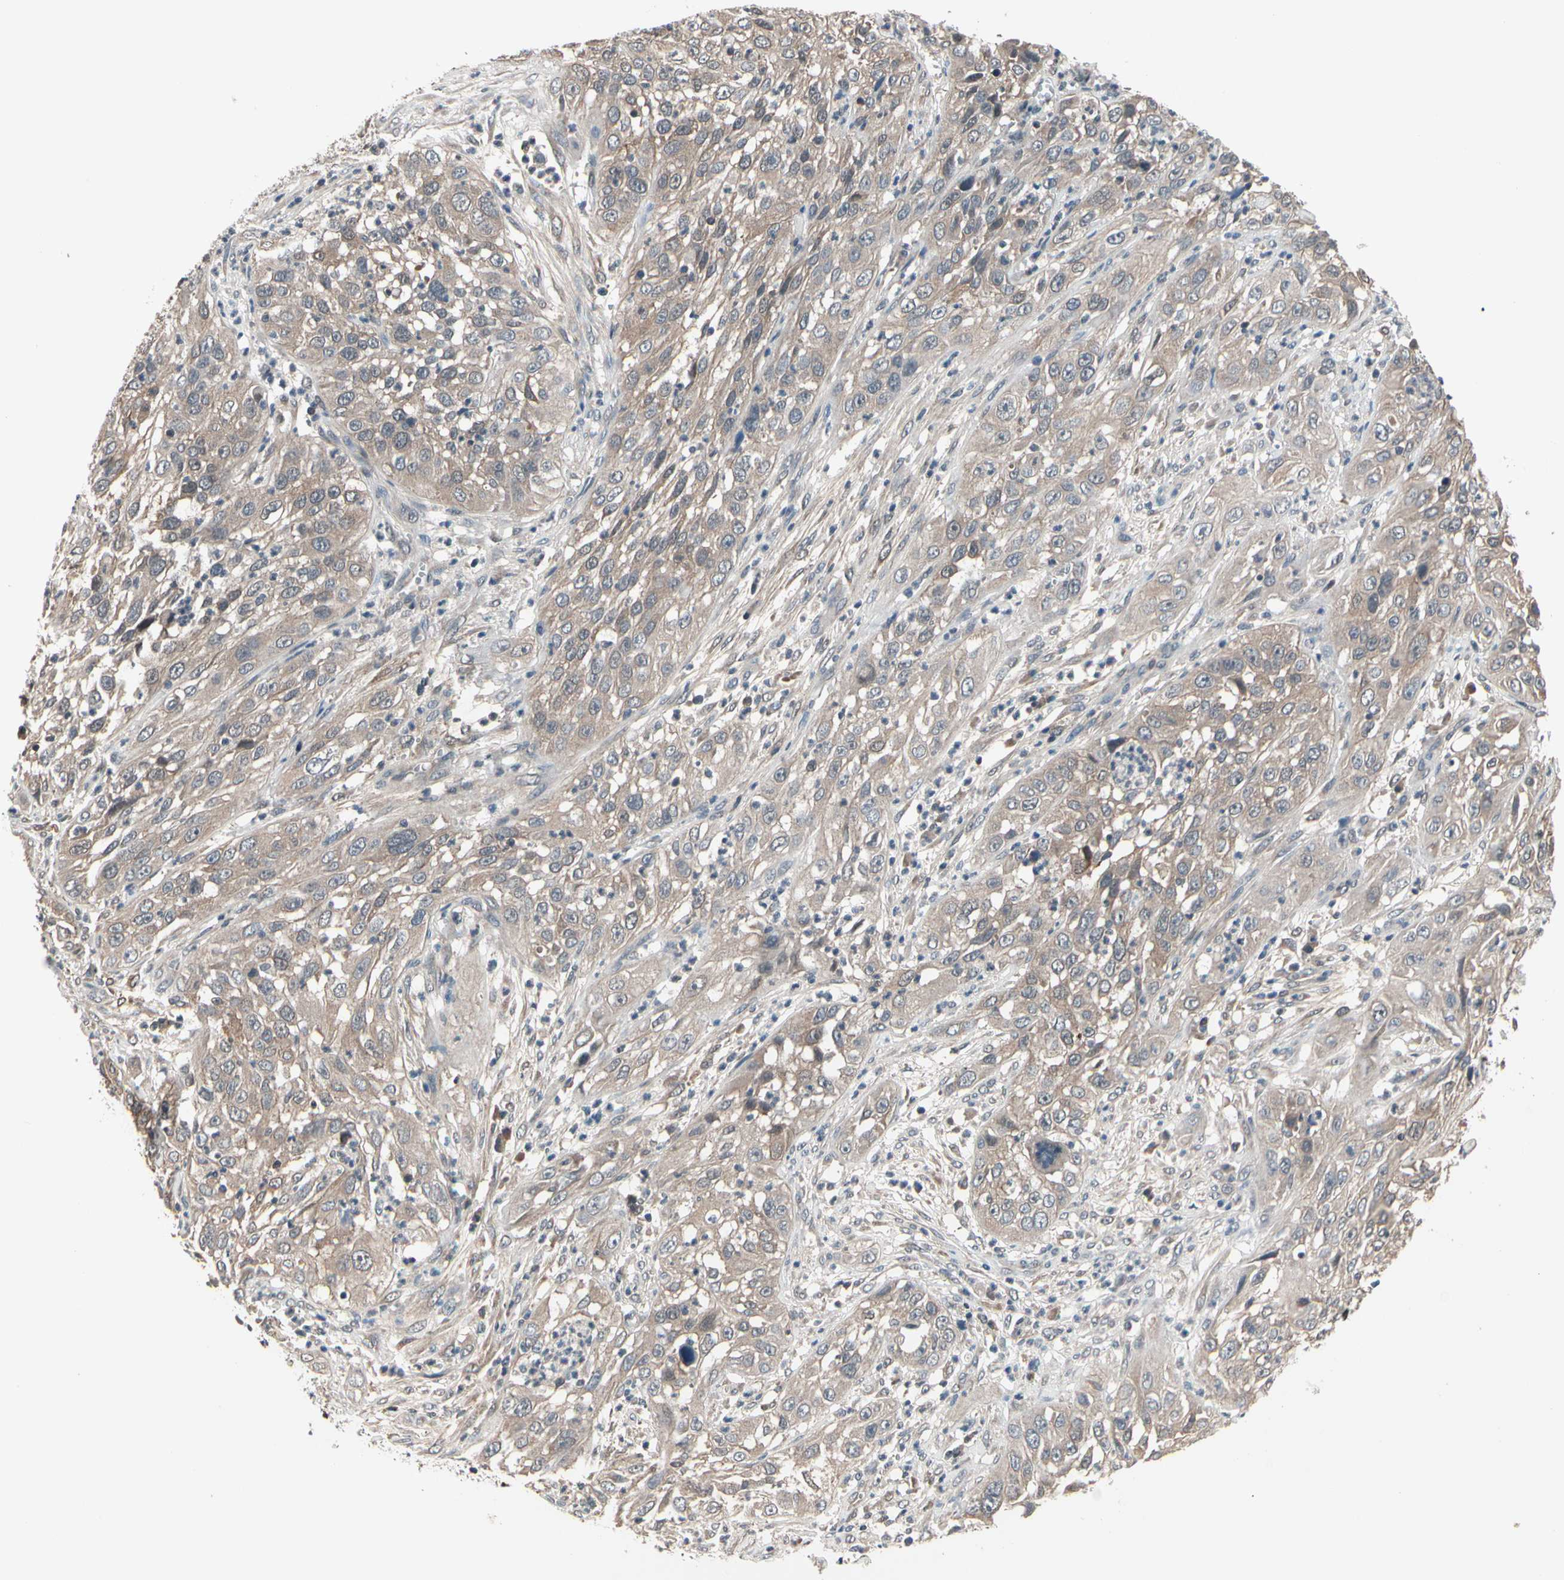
{"staining": {"intensity": "weak", "quantity": ">75%", "location": "cytoplasmic/membranous"}, "tissue": "cervical cancer", "cell_type": "Tumor cells", "image_type": "cancer", "snomed": [{"axis": "morphology", "description": "Squamous cell carcinoma, NOS"}, {"axis": "topography", "description": "Cervix"}], "caption": "Immunohistochemistry (IHC) of cervical squamous cell carcinoma shows low levels of weak cytoplasmic/membranous positivity in approximately >75% of tumor cells.", "gene": "PRDX6", "patient": {"sex": "female", "age": 32}}